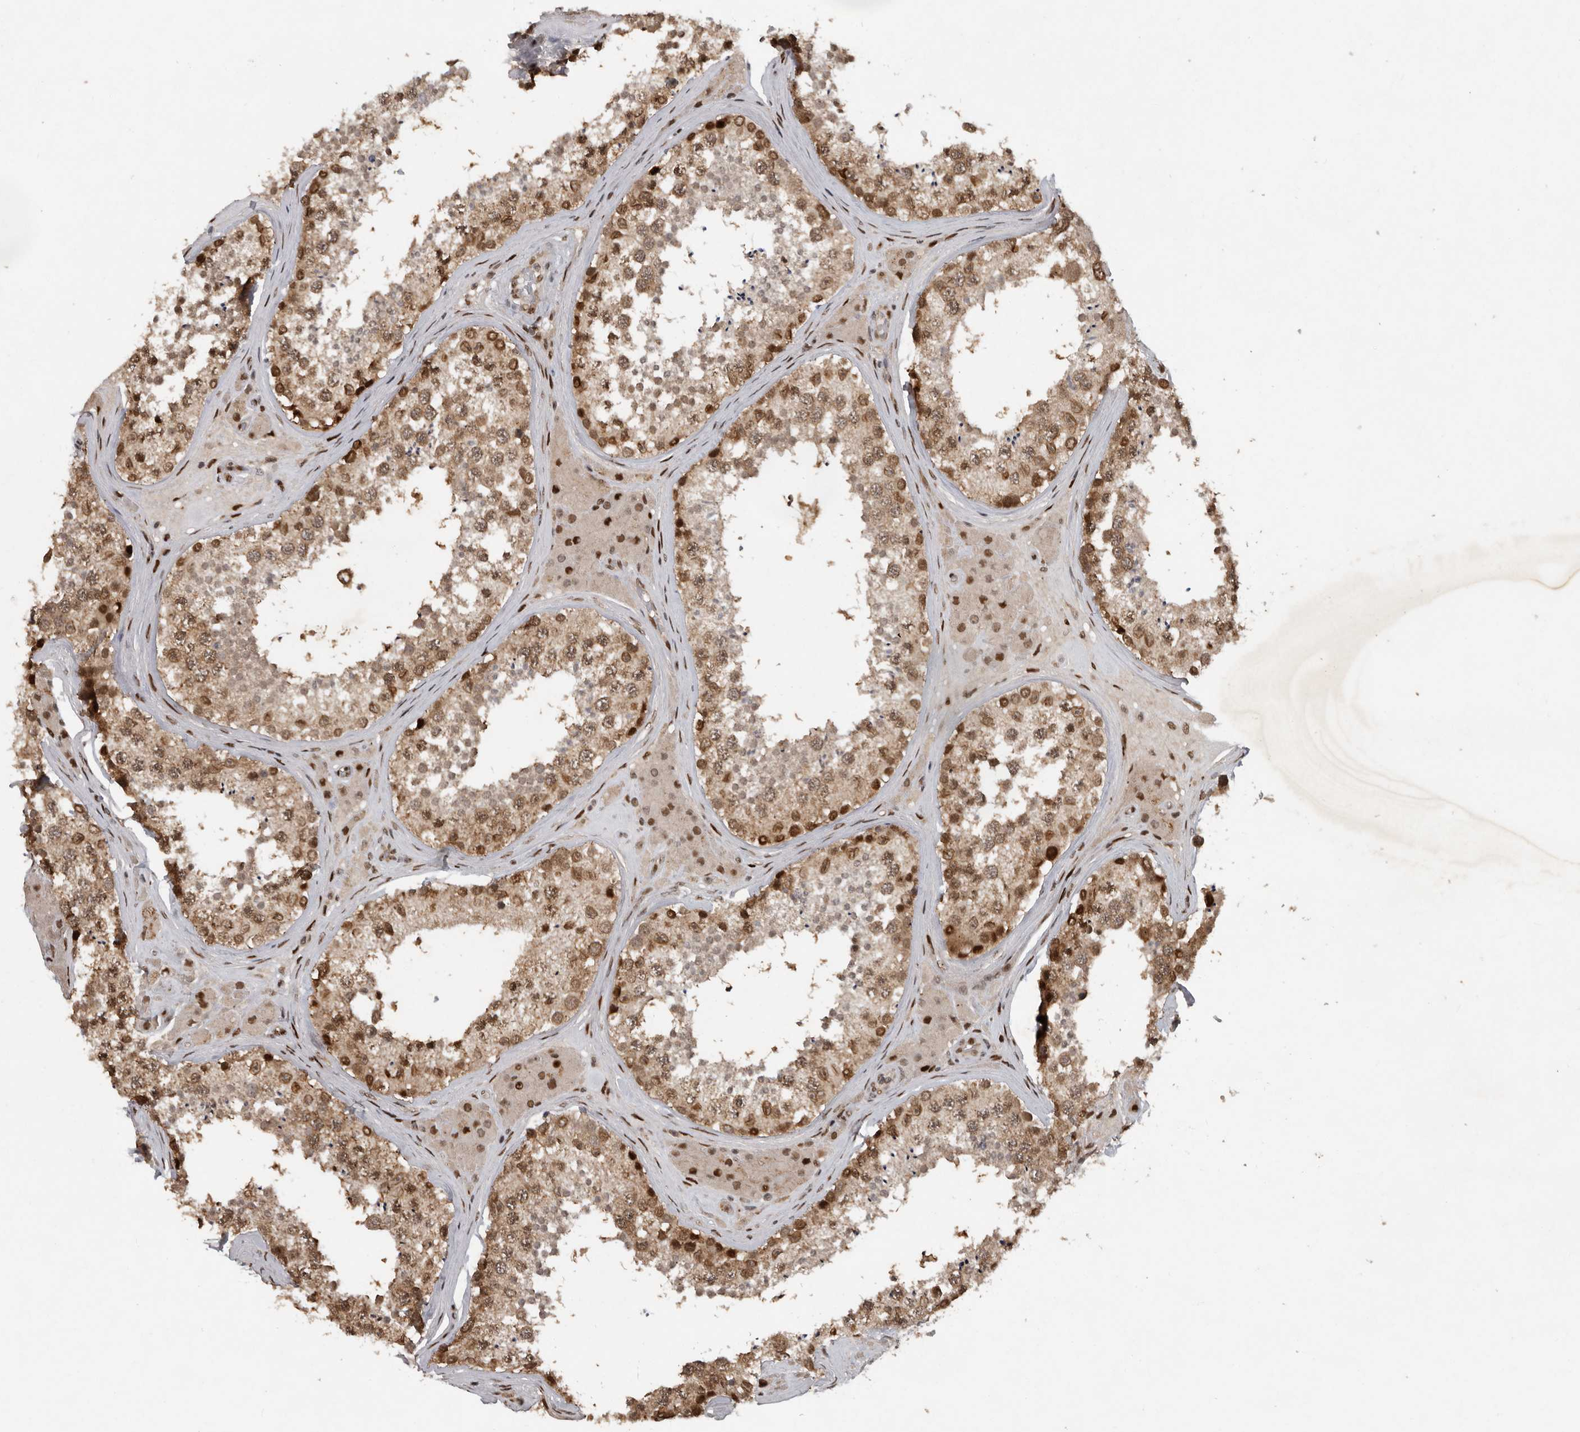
{"staining": {"intensity": "moderate", "quantity": ">75%", "location": "cytoplasmic/membranous,nuclear"}, "tissue": "testis", "cell_type": "Cells in seminiferous ducts", "image_type": "normal", "snomed": [{"axis": "morphology", "description": "Normal tissue, NOS"}, {"axis": "topography", "description": "Testis"}], "caption": "Immunohistochemistry staining of normal testis, which displays medium levels of moderate cytoplasmic/membranous,nuclear expression in about >75% of cells in seminiferous ducts indicating moderate cytoplasmic/membranous,nuclear protein expression. The staining was performed using DAB (brown) for protein detection and nuclei were counterstained in hematoxylin (blue).", "gene": "CDC27", "patient": {"sex": "male", "age": 46}}